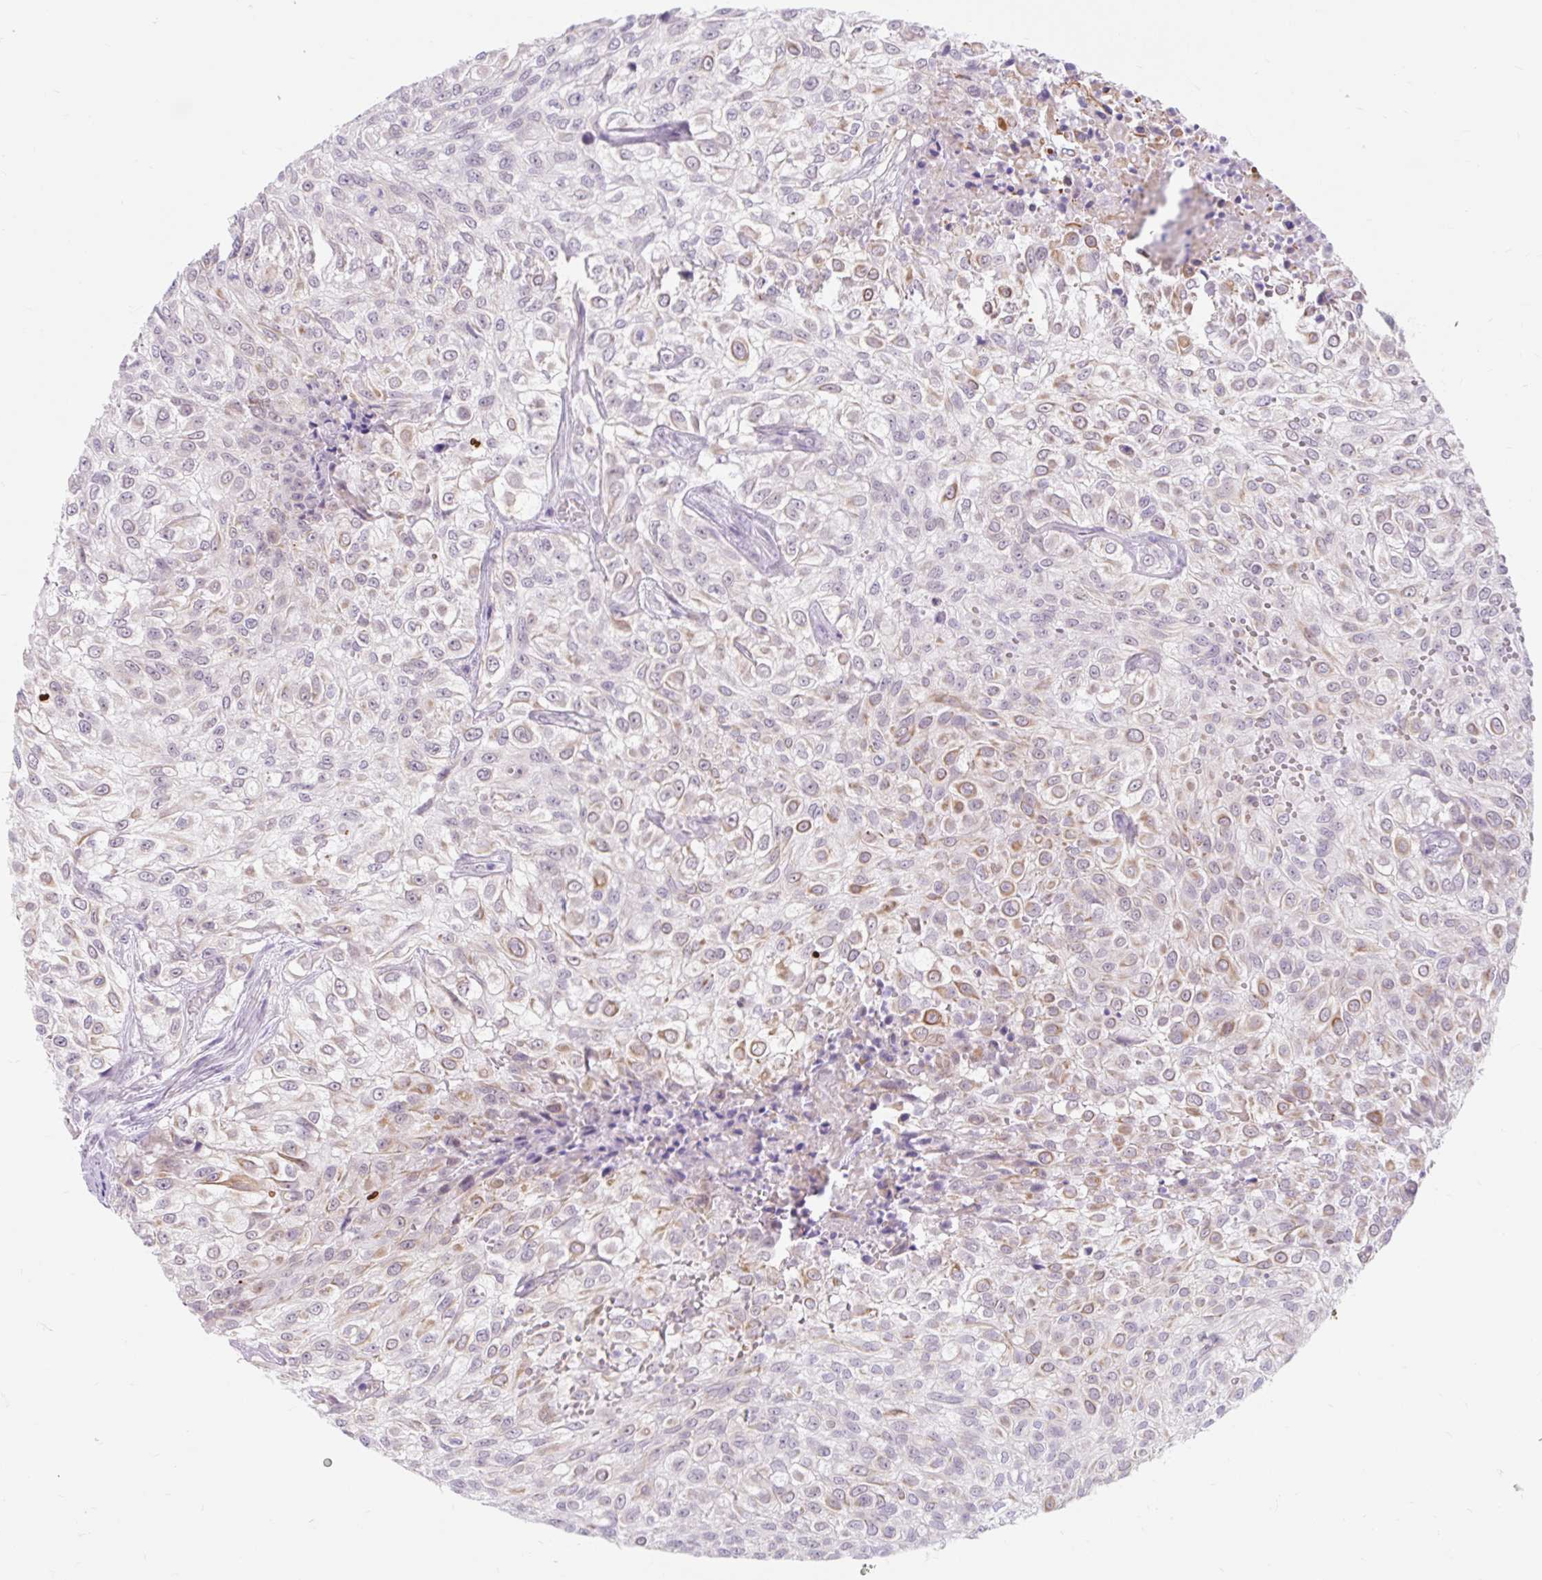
{"staining": {"intensity": "moderate", "quantity": "25%-75%", "location": "cytoplasmic/membranous"}, "tissue": "urothelial cancer", "cell_type": "Tumor cells", "image_type": "cancer", "snomed": [{"axis": "morphology", "description": "Urothelial carcinoma, High grade"}, {"axis": "topography", "description": "Urinary bladder"}], "caption": "About 25%-75% of tumor cells in human urothelial cancer display moderate cytoplasmic/membranous protein expression as visualized by brown immunohistochemical staining.", "gene": "ITPK1", "patient": {"sex": "male", "age": 56}}